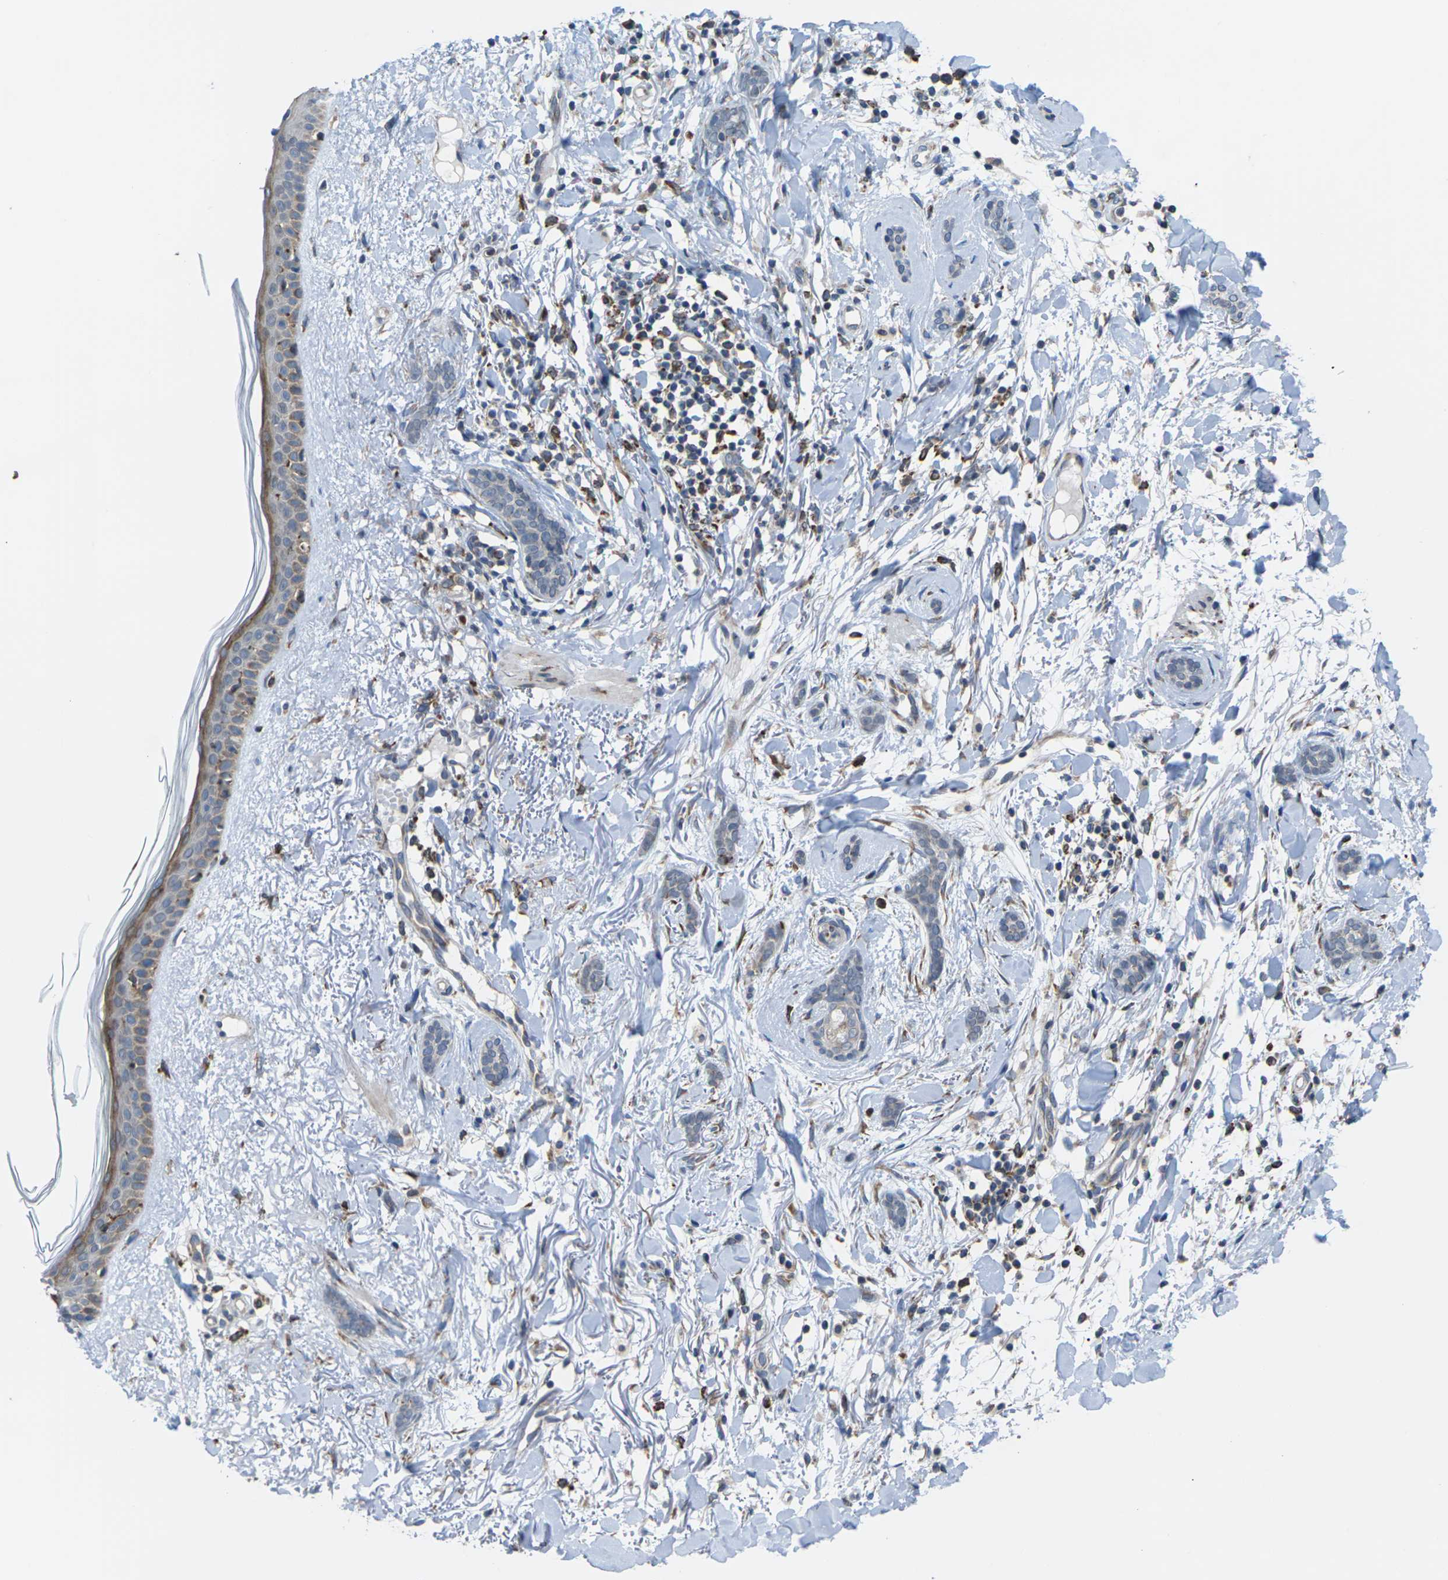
{"staining": {"intensity": "negative", "quantity": "none", "location": "none"}, "tissue": "skin cancer", "cell_type": "Tumor cells", "image_type": "cancer", "snomed": [{"axis": "morphology", "description": "Basal cell carcinoma"}, {"axis": "morphology", "description": "Adnexal tumor, benign"}, {"axis": "topography", "description": "Skin"}], "caption": "Tumor cells are negative for protein expression in human skin cancer (benign adnexal tumor).", "gene": "PDZK1IP1", "patient": {"sex": "female", "age": 42}}